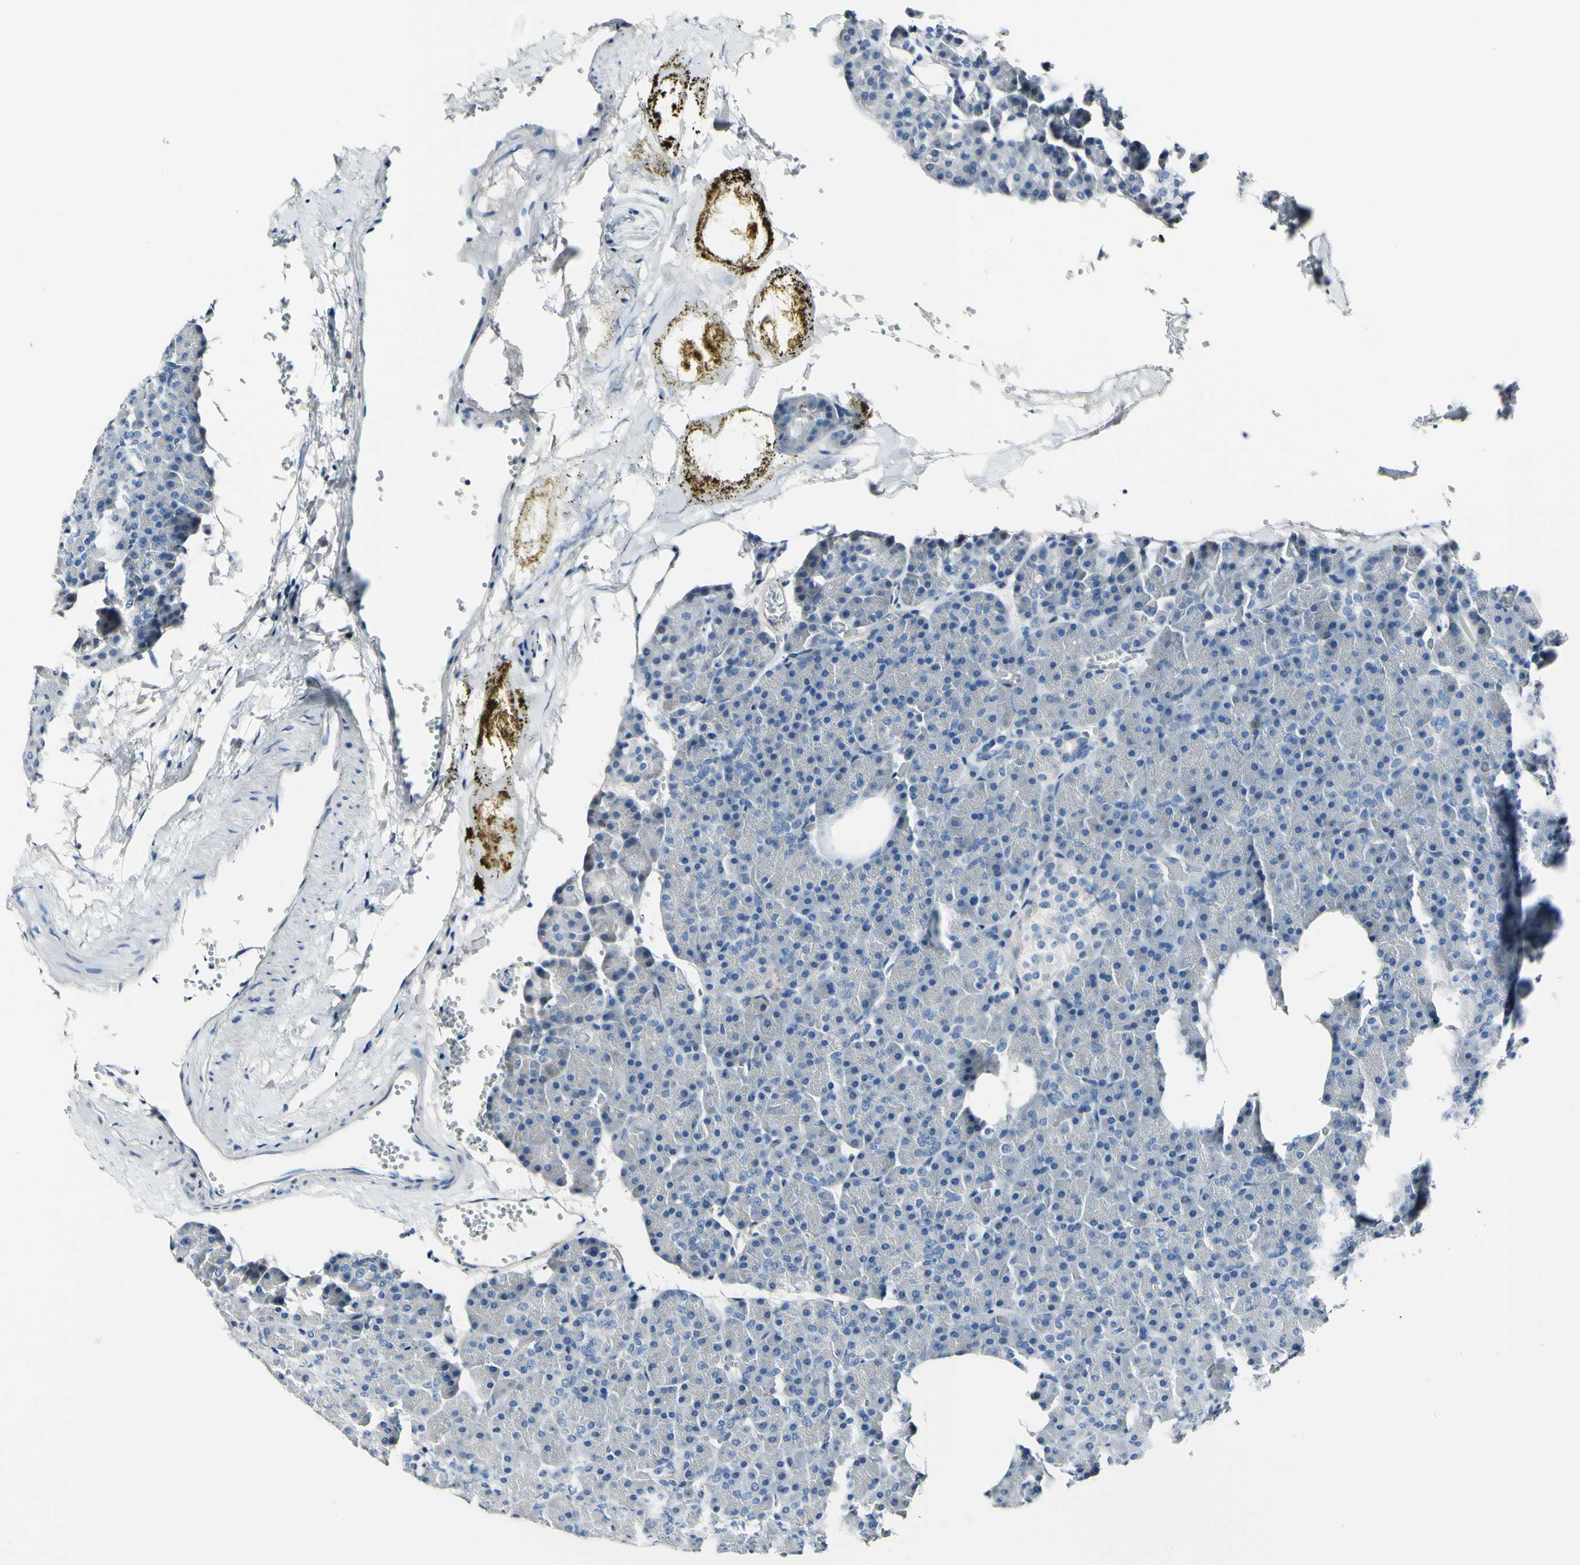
{"staining": {"intensity": "negative", "quantity": "none", "location": "none"}, "tissue": "pancreas", "cell_type": "Exocrine glandular cells", "image_type": "normal", "snomed": [{"axis": "morphology", "description": "Normal tissue, NOS"}, {"axis": "topography", "description": "Pancreas"}], "caption": "Immunohistochemistry photomicrograph of normal human pancreas stained for a protein (brown), which shows no positivity in exocrine glandular cells.", "gene": "COL6A3", "patient": {"sex": "female", "age": 35}}